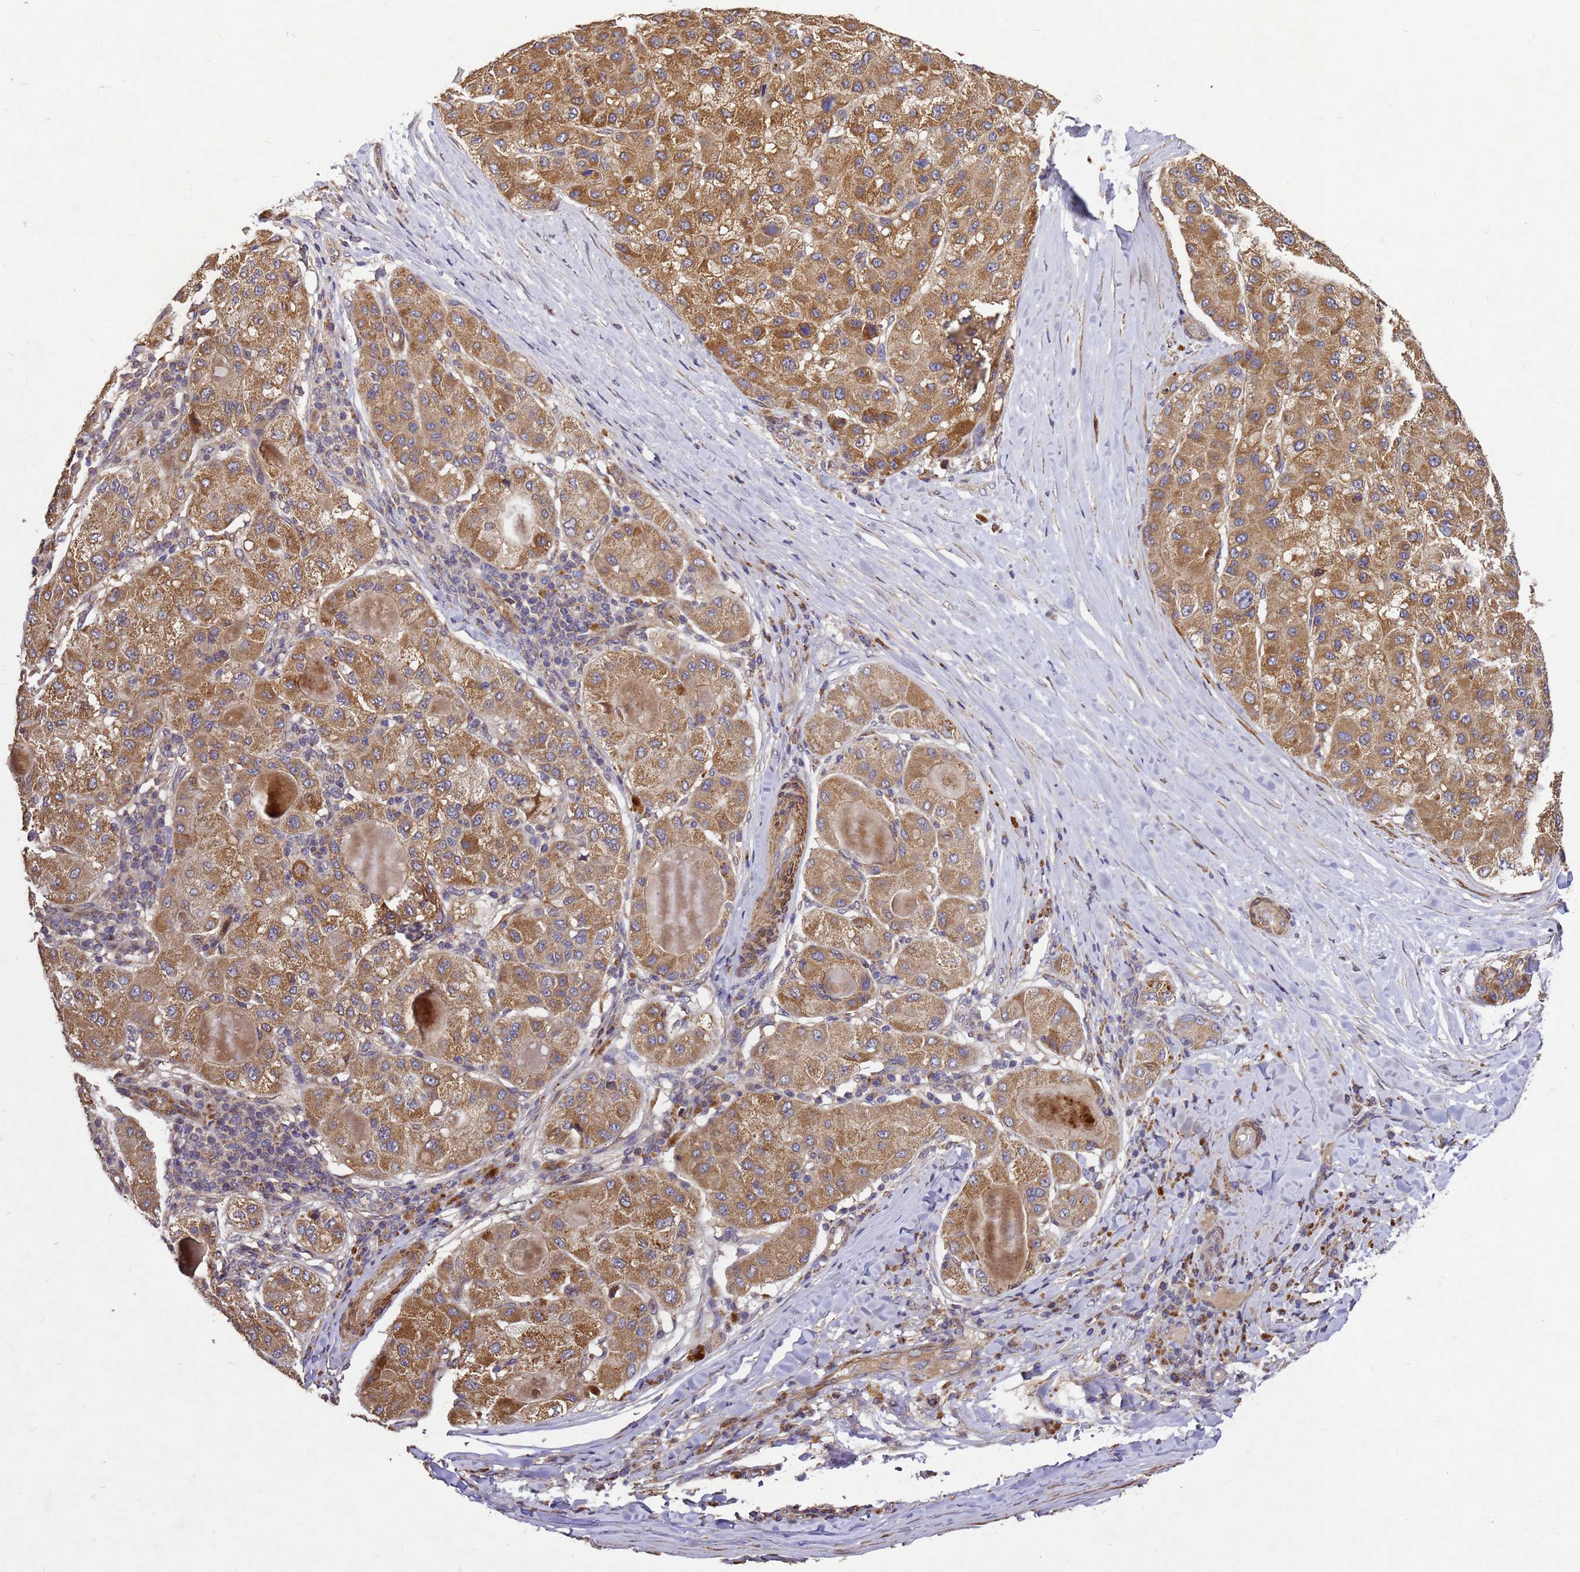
{"staining": {"intensity": "moderate", "quantity": ">75%", "location": "cytoplasmic/membranous"}, "tissue": "liver cancer", "cell_type": "Tumor cells", "image_type": "cancer", "snomed": [{"axis": "morphology", "description": "Carcinoma, Hepatocellular, NOS"}, {"axis": "topography", "description": "Liver"}], "caption": "IHC (DAB) staining of liver hepatocellular carcinoma shows moderate cytoplasmic/membranous protein expression in approximately >75% of tumor cells. Nuclei are stained in blue.", "gene": "RSPRY1", "patient": {"sex": "male", "age": 80}}